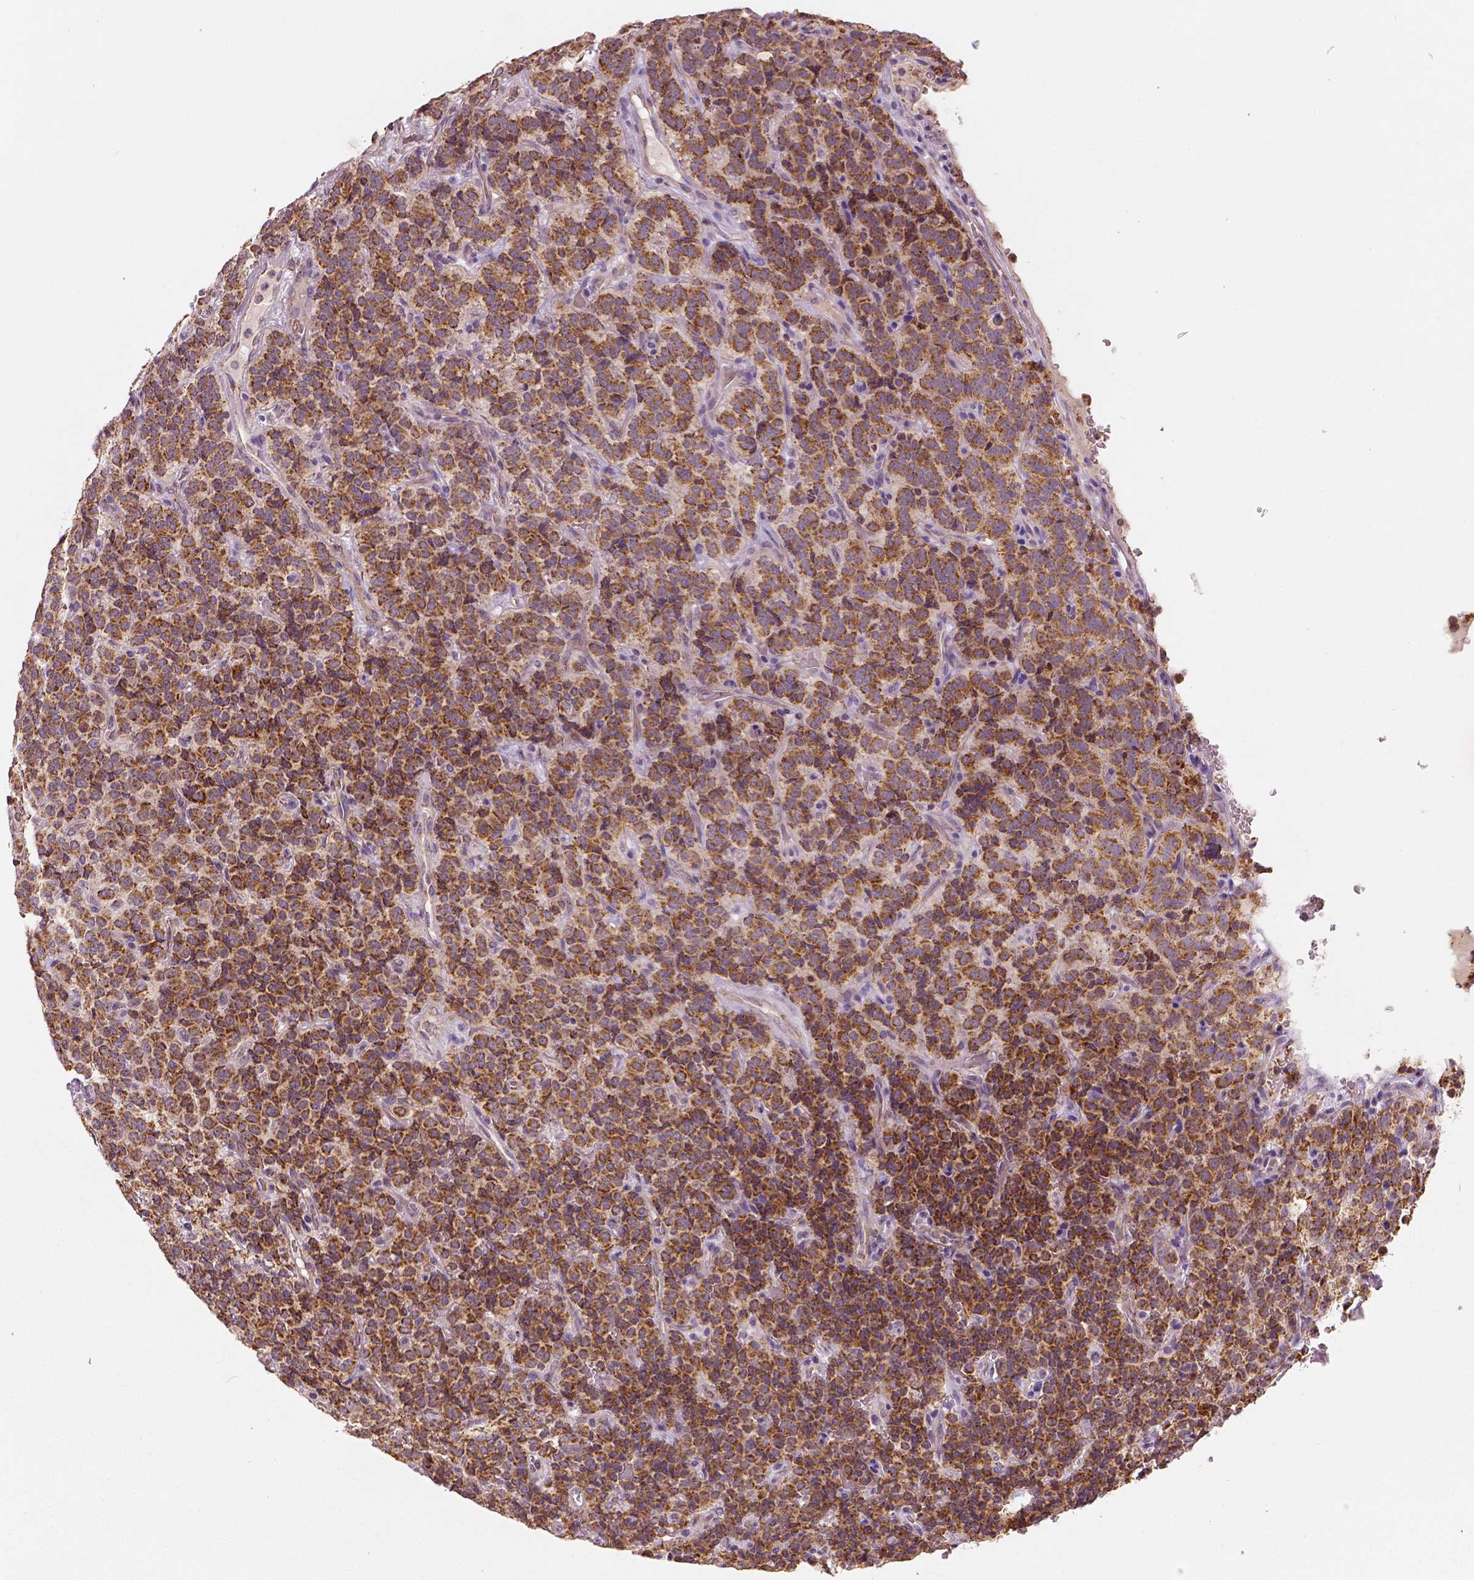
{"staining": {"intensity": "moderate", "quantity": ">75%", "location": "cytoplasmic/membranous"}, "tissue": "carcinoid", "cell_type": "Tumor cells", "image_type": "cancer", "snomed": [{"axis": "morphology", "description": "Carcinoid, malignant, NOS"}, {"axis": "topography", "description": "Pancreas"}], "caption": "Human carcinoid (malignant) stained with a brown dye shows moderate cytoplasmic/membranous positive positivity in about >75% of tumor cells.", "gene": "PGAM5", "patient": {"sex": "male", "age": 36}}